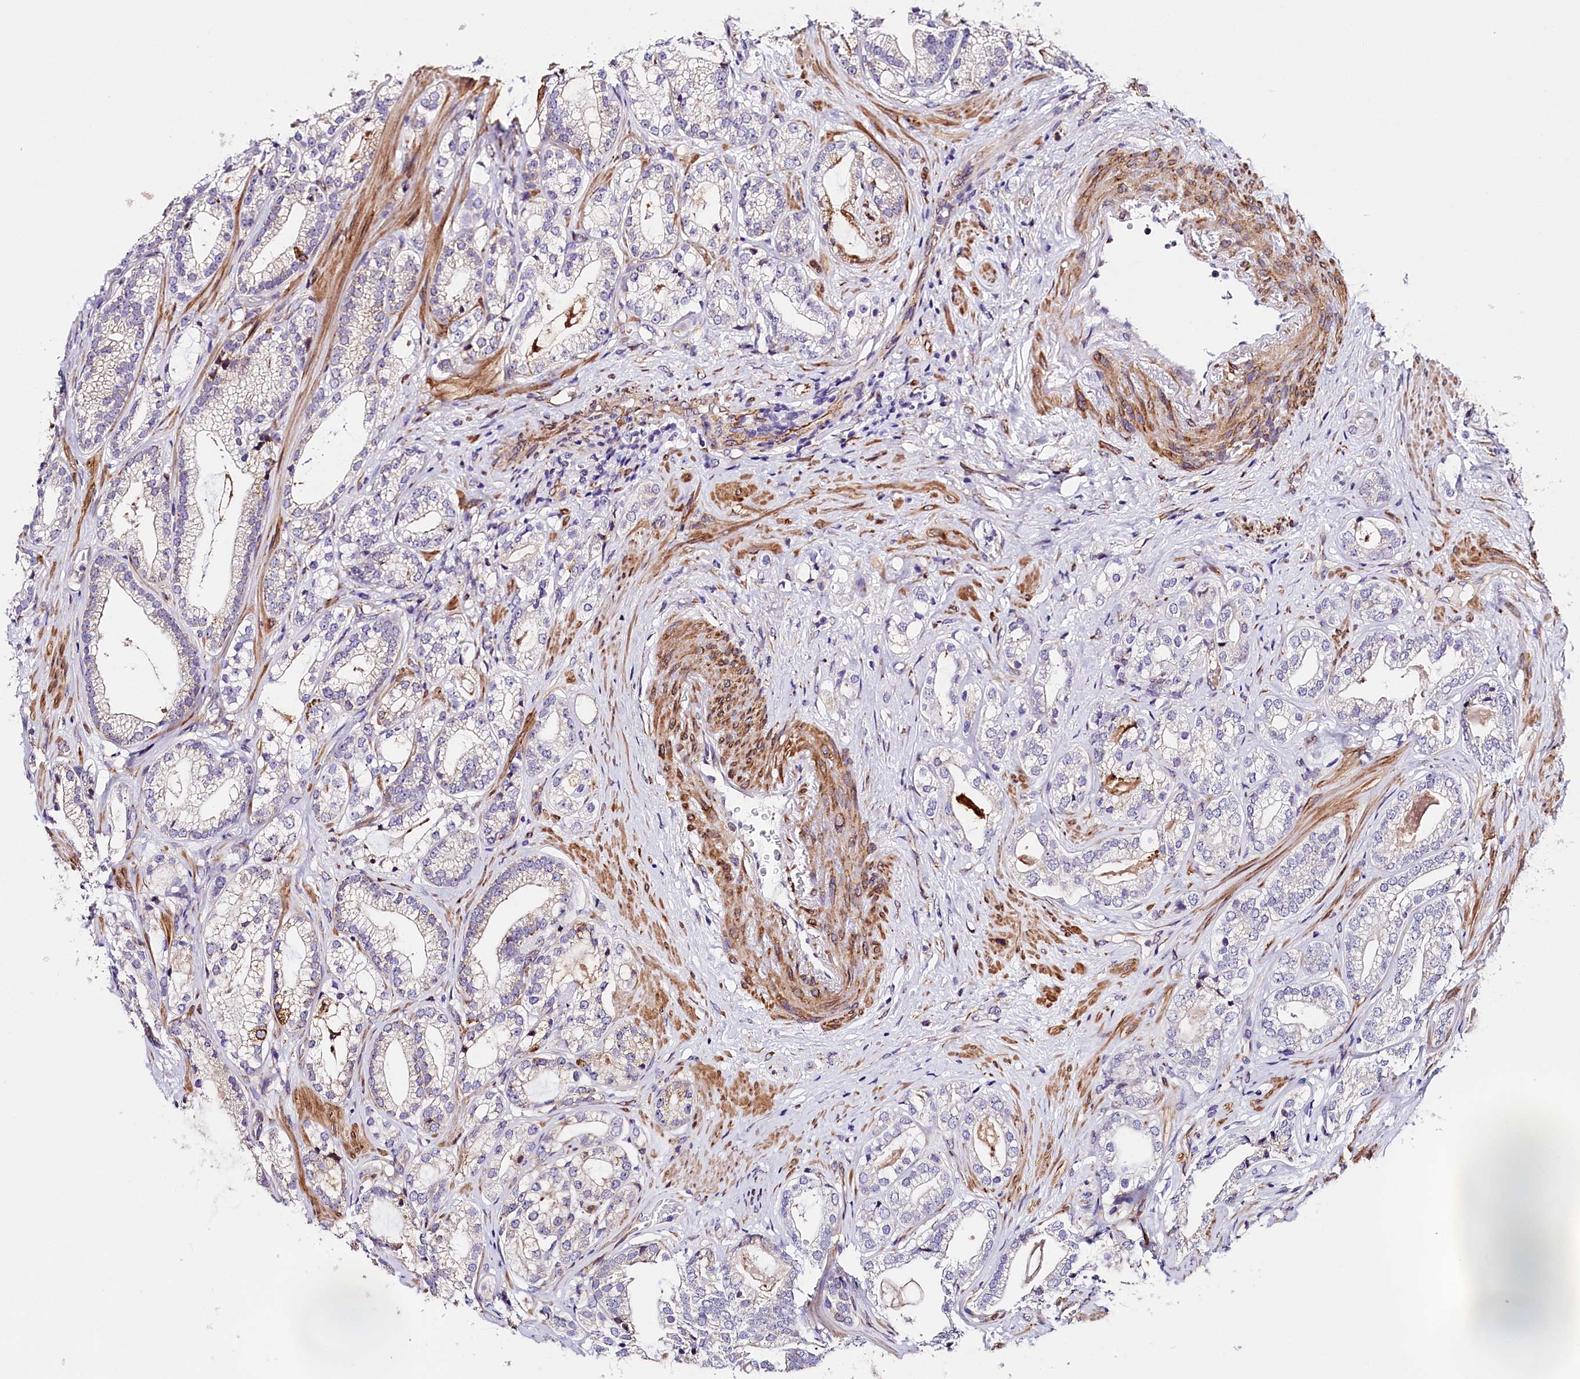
{"staining": {"intensity": "negative", "quantity": "none", "location": "none"}, "tissue": "prostate cancer", "cell_type": "Tumor cells", "image_type": "cancer", "snomed": [{"axis": "morphology", "description": "Adenocarcinoma, High grade"}, {"axis": "topography", "description": "Prostate"}], "caption": "Protein analysis of prostate cancer shows no significant expression in tumor cells. (IHC, brightfield microscopy, high magnification).", "gene": "ITGA1", "patient": {"sex": "male", "age": 60}}